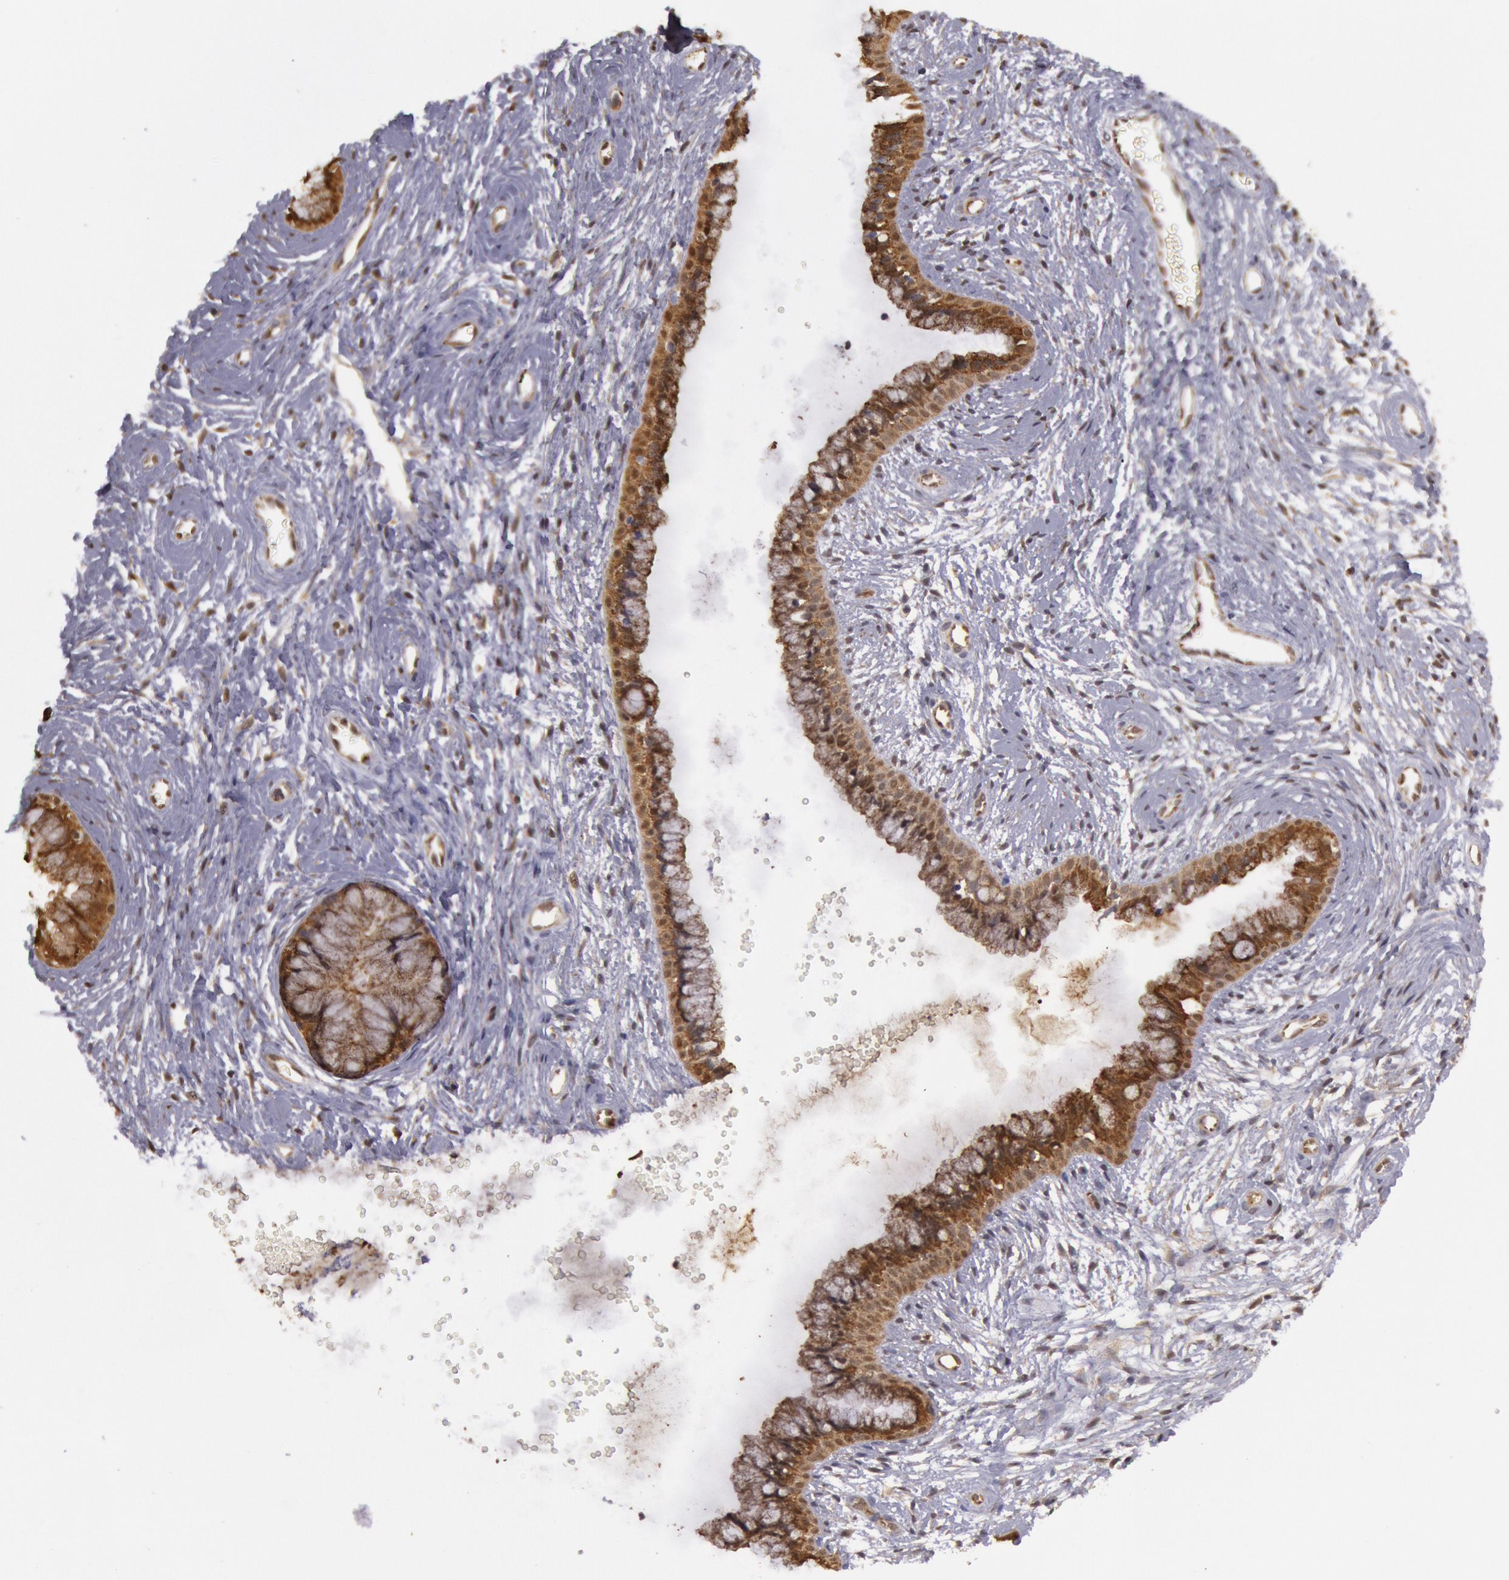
{"staining": {"intensity": "strong", "quantity": ">75%", "location": "cytoplasmic/membranous"}, "tissue": "cervix", "cell_type": "Glandular cells", "image_type": "normal", "snomed": [{"axis": "morphology", "description": "Normal tissue, NOS"}, {"axis": "topography", "description": "Cervix"}], "caption": "Protein staining of normal cervix demonstrates strong cytoplasmic/membranous positivity in about >75% of glandular cells. The staining is performed using DAB (3,3'-diaminobenzidine) brown chromogen to label protein expression. The nuclei are counter-stained blue using hematoxylin.", "gene": "MPST", "patient": {"sex": "female", "age": 39}}